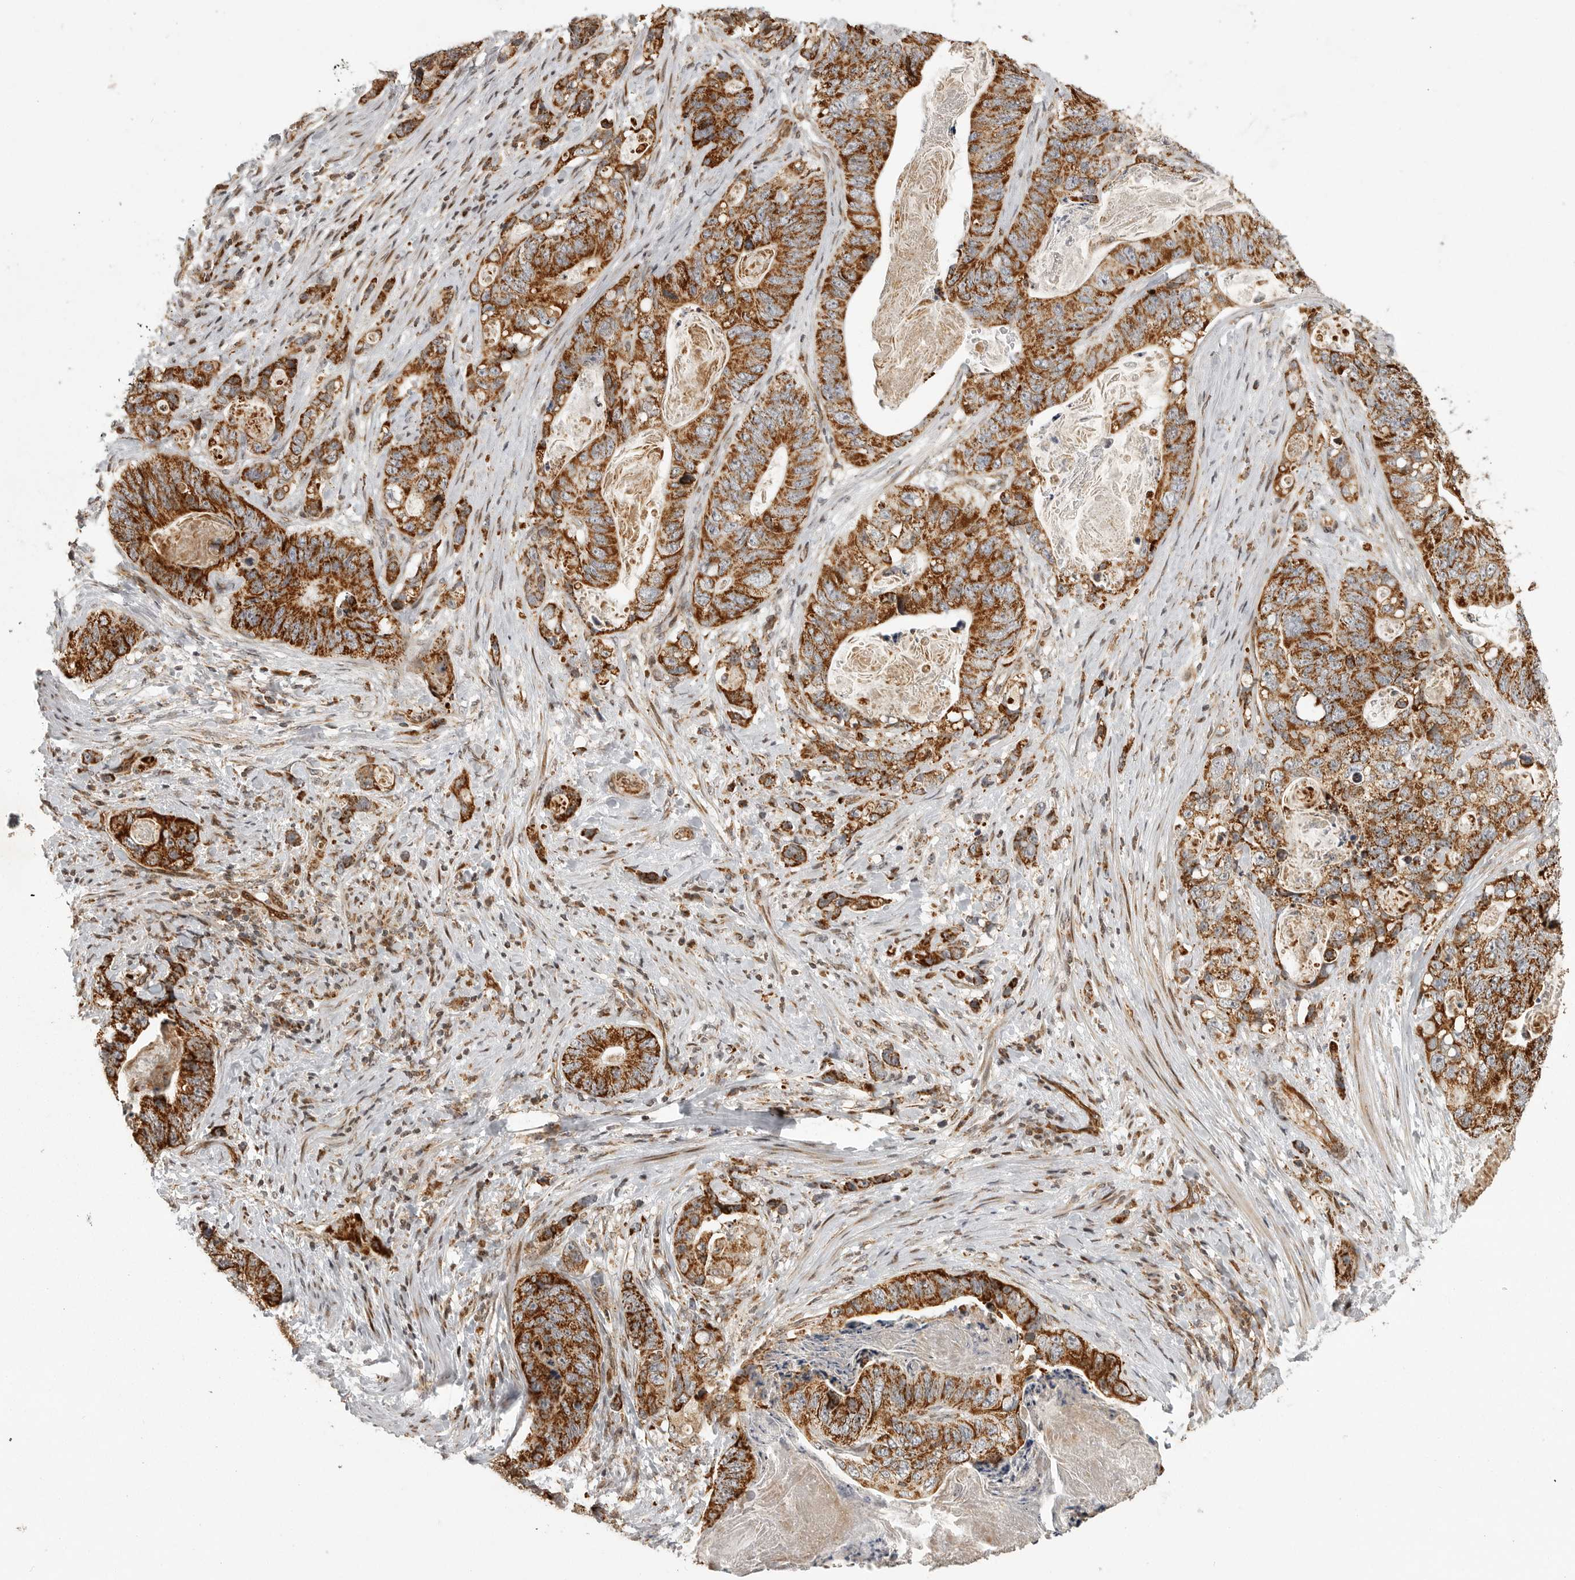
{"staining": {"intensity": "strong", "quantity": ">75%", "location": "cytoplasmic/membranous"}, "tissue": "stomach cancer", "cell_type": "Tumor cells", "image_type": "cancer", "snomed": [{"axis": "morphology", "description": "Normal tissue, NOS"}, {"axis": "morphology", "description": "Adenocarcinoma, NOS"}, {"axis": "topography", "description": "Stomach"}], "caption": "The micrograph shows a brown stain indicating the presence of a protein in the cytoplasmic/membranous of tumor cells in stomach cancer.", "gene": "NARS2", "patient": {"sex": "female", "age": 89}}